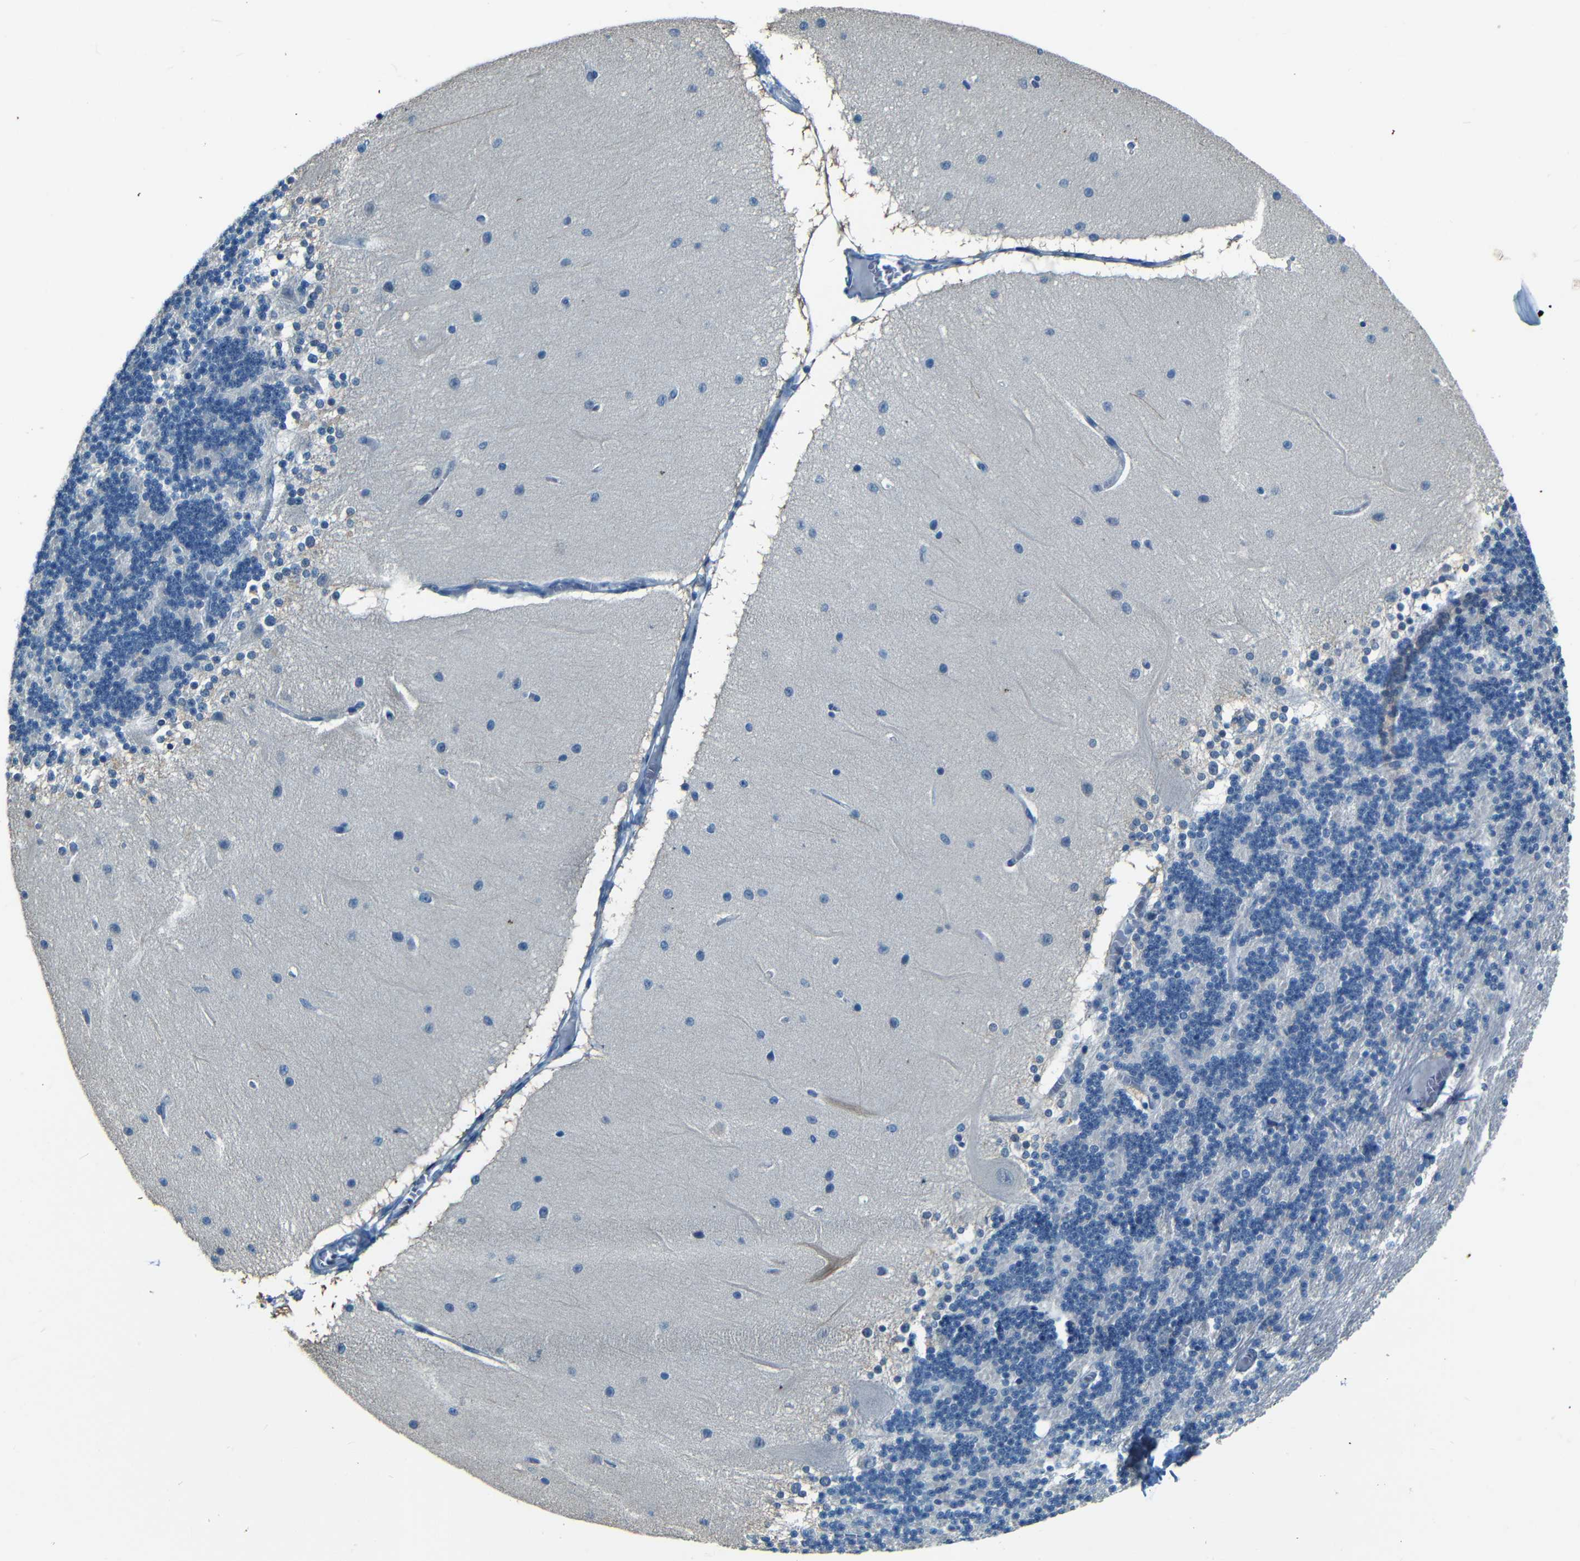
{"staining": {"intensity": "negative", "quantity": "none", "location": "none"}, "tissue": "cerebellum", "cell_type": "Cells in granular layer", "image_type": "normal", "snomed": [{"axis": "morphology", "description": "Normal tissue, NOS"}, {"axis": "topography", "description": "Cerebellum"}], "caption": "High power microscopy micrograph of an IHC photomicrograph of benign cerebellum, revealing no significant positivity in cells in granular layer.", "gene": "ZMAT1", "patient": {"sex": "female", "age": 54}}